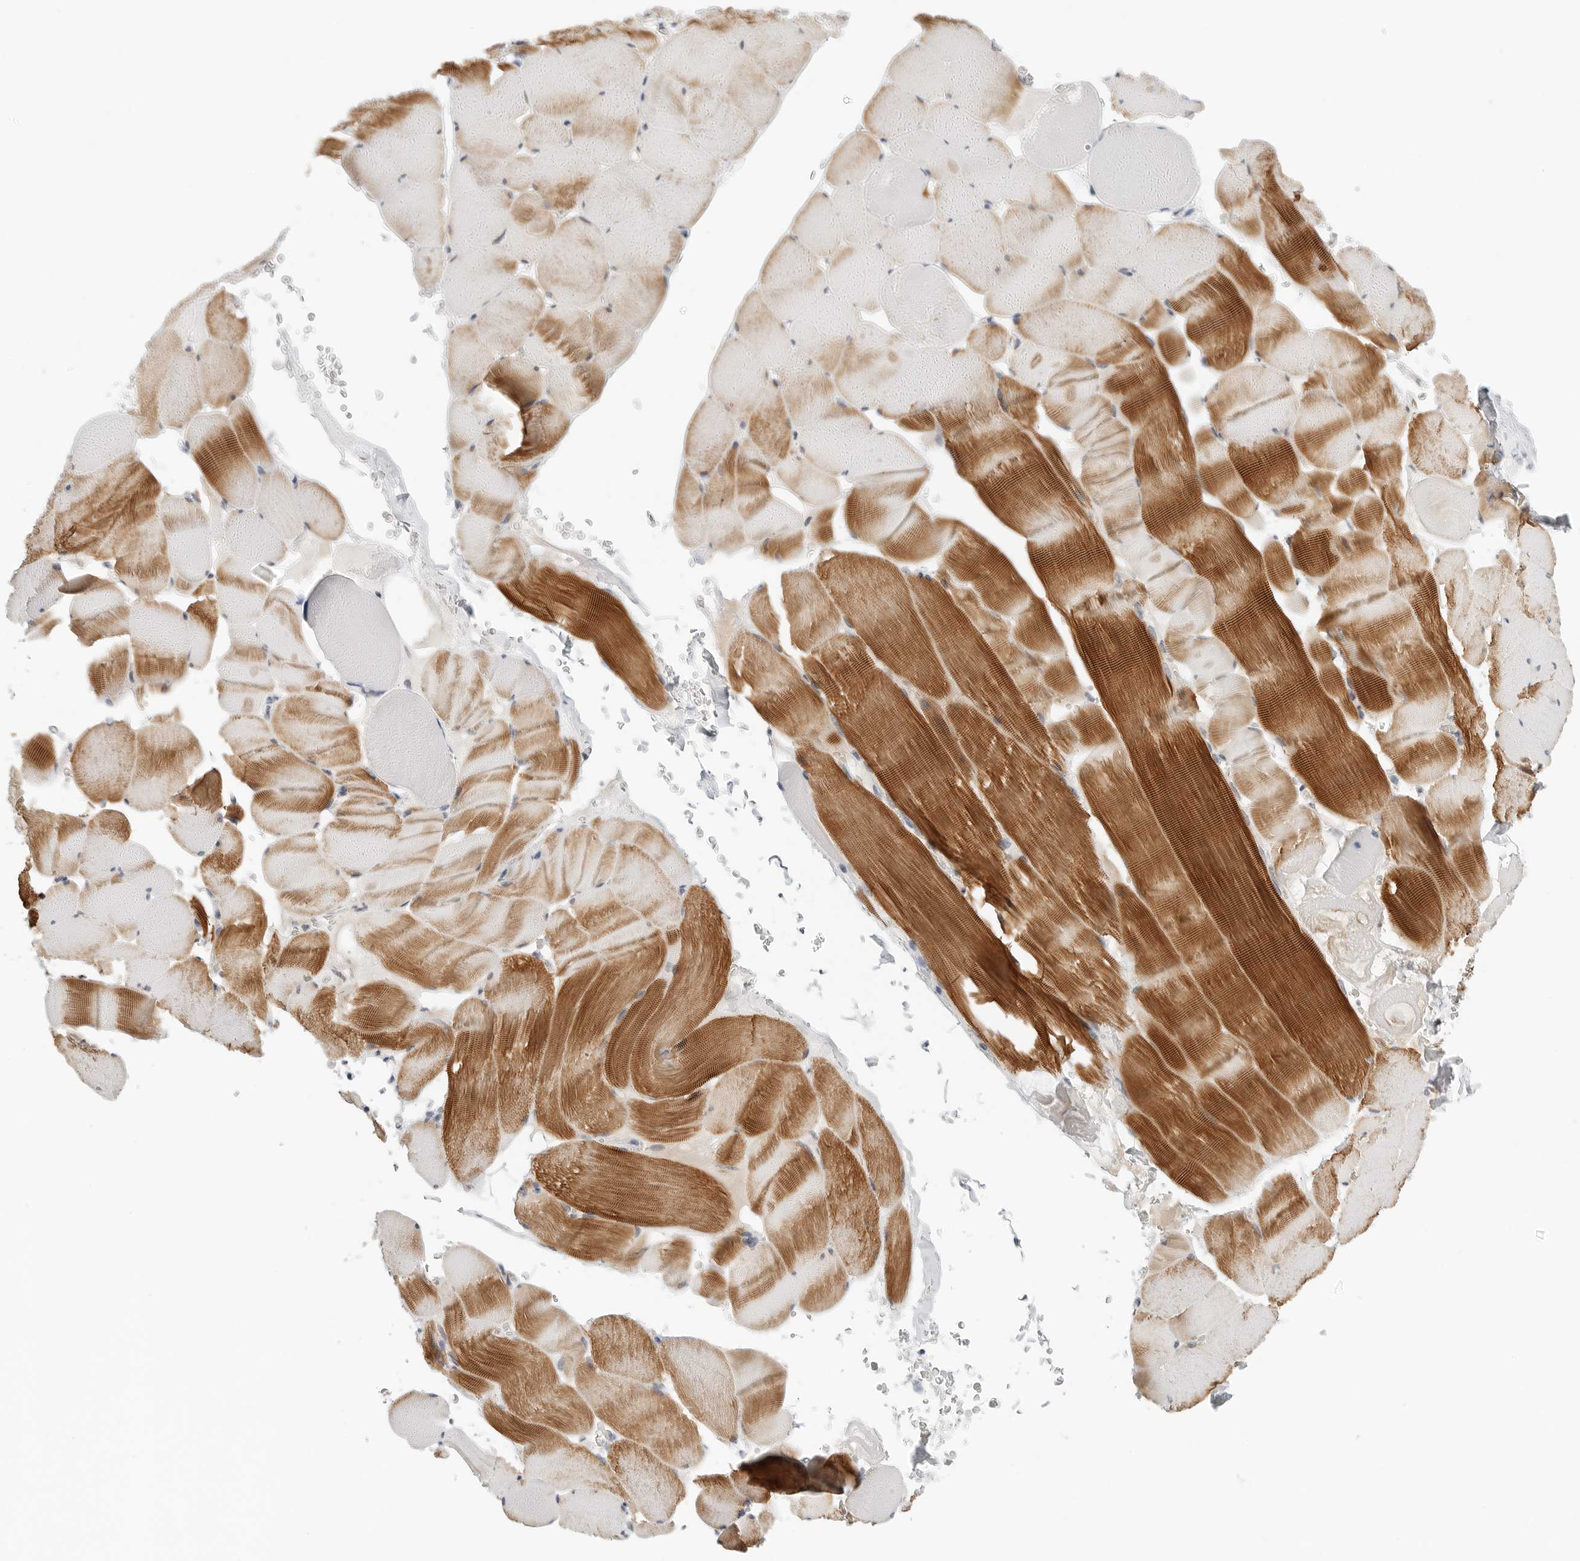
{"staining": {"intensity": "moderate", "quantity": ">75%", "location": "cytoplasmic/membranous"}, "tissue": "skeletal muscle", "cell_type": "Myocytes", "image_type": "normal", "snomed": [{"axis": "morphology", "description": "Normal tissue, NOS"}, {"axis": "topography", "description": "Skeletal muscle"}], "caption": "Immunohistochemical staining of unremarkable human skeletal muscle demonstrates medium levels of moderate cytoplasmic/membranous positivity in approximately >75% of myocytes. Using DAB (brown) and hematoxylin (blue) stains, captured at high magnification using brightfield microscopy.", "gene": "TSEN2", "patient": {"sex": "male", "age": 62}}